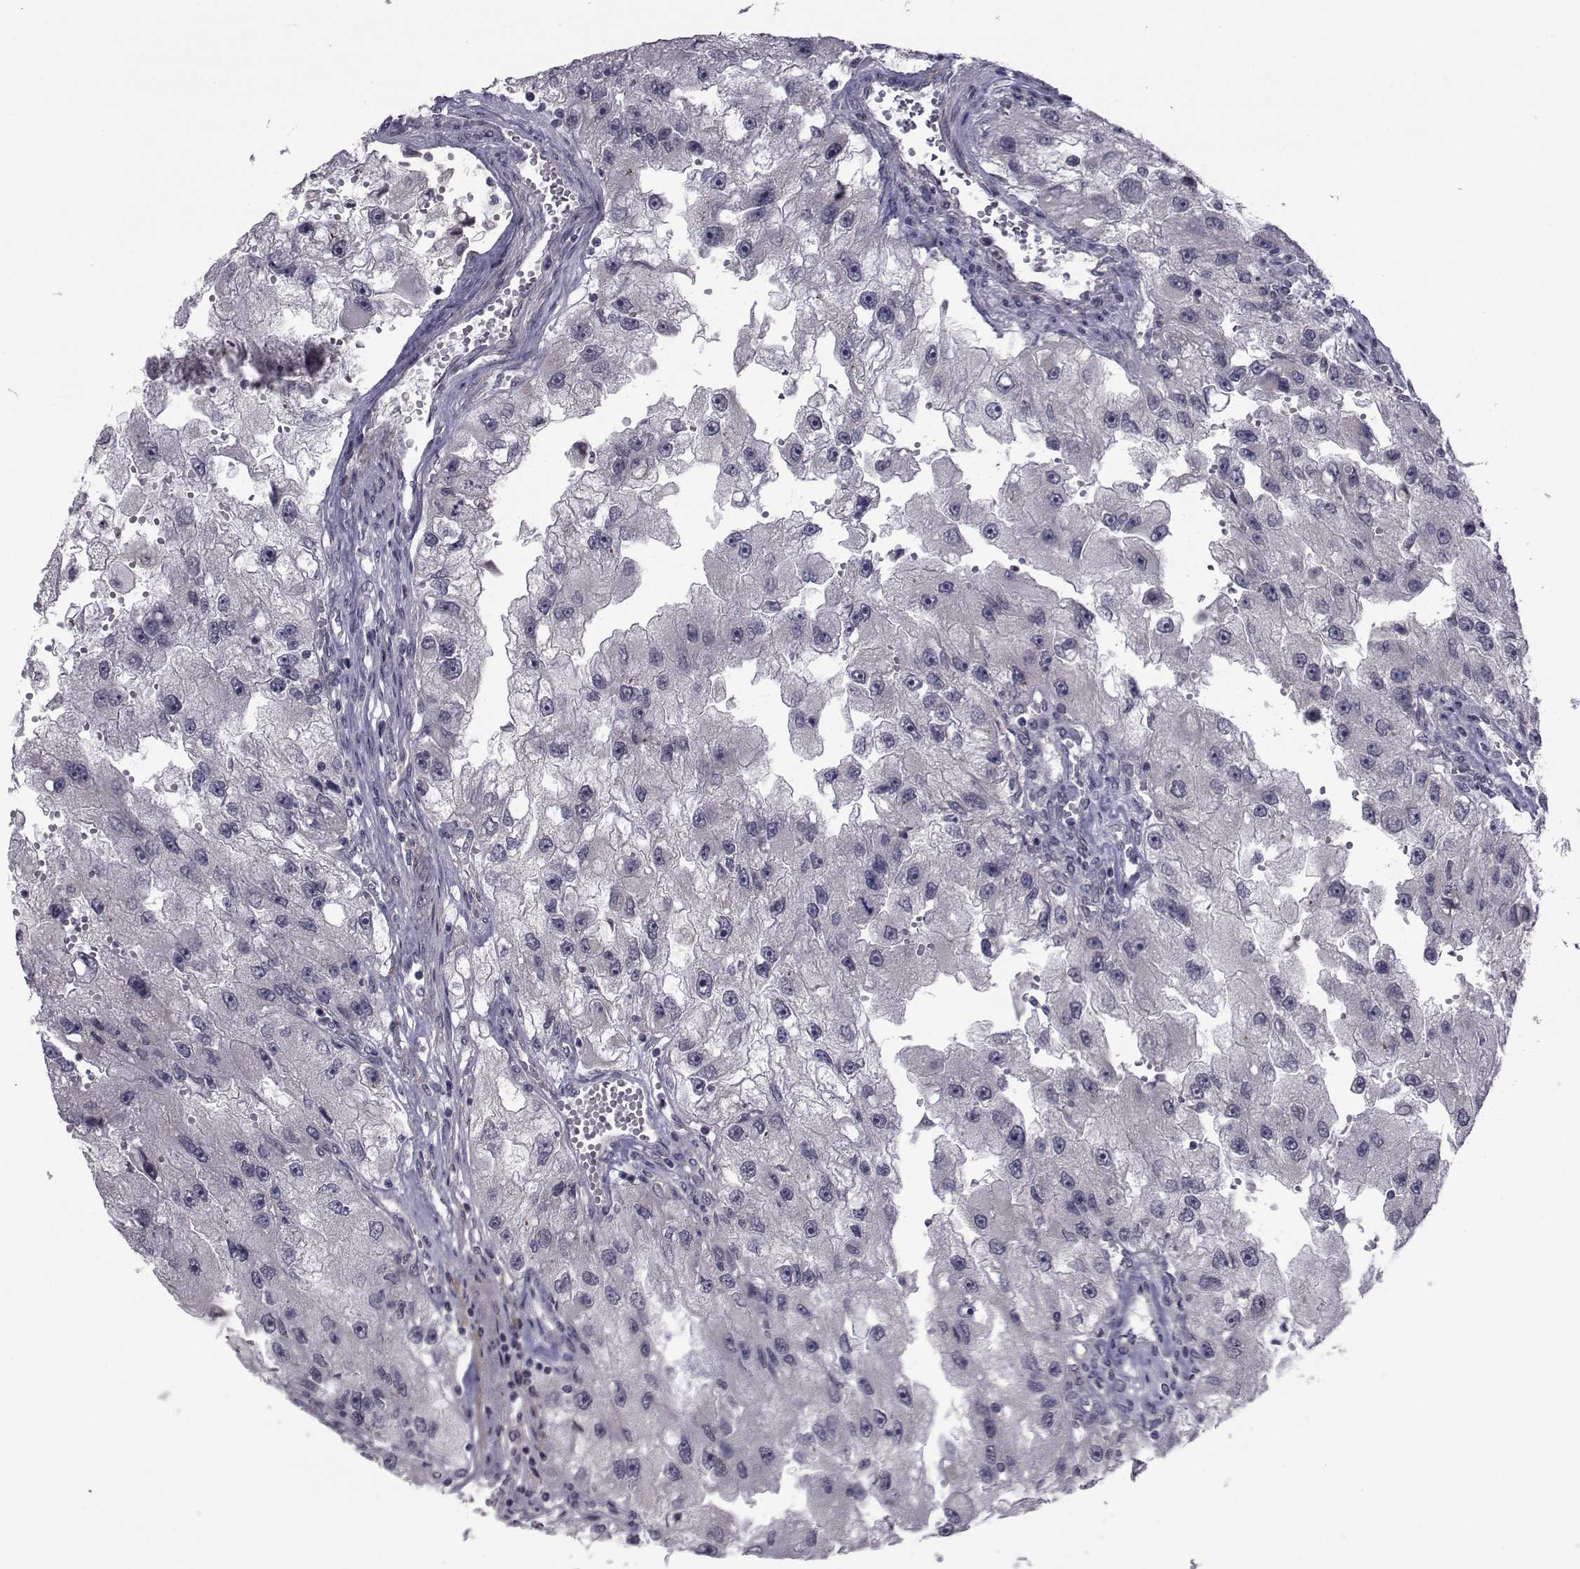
{"staining": {"intensity": "negative", "quantity": "none", "location": "none"}, "tissue": "renal cancer", "cell_type": "Tumor cells", "image_type": "cancer", "snomed": [{"axis": "morphology", "description": "Adenocarcinoma, NOS"}, {"axis": "topography", "description": "Kidney"}], "caption": "Tumor cells show no significant protein staining in adenocarcinoma (renal). (Stains: DAB IHC with hematoxylin counter stain, Microscopy: brightfield microscopy at high magnification).", "gene": "CFAP74", "patient": {"sex": "male", "age": 63}}